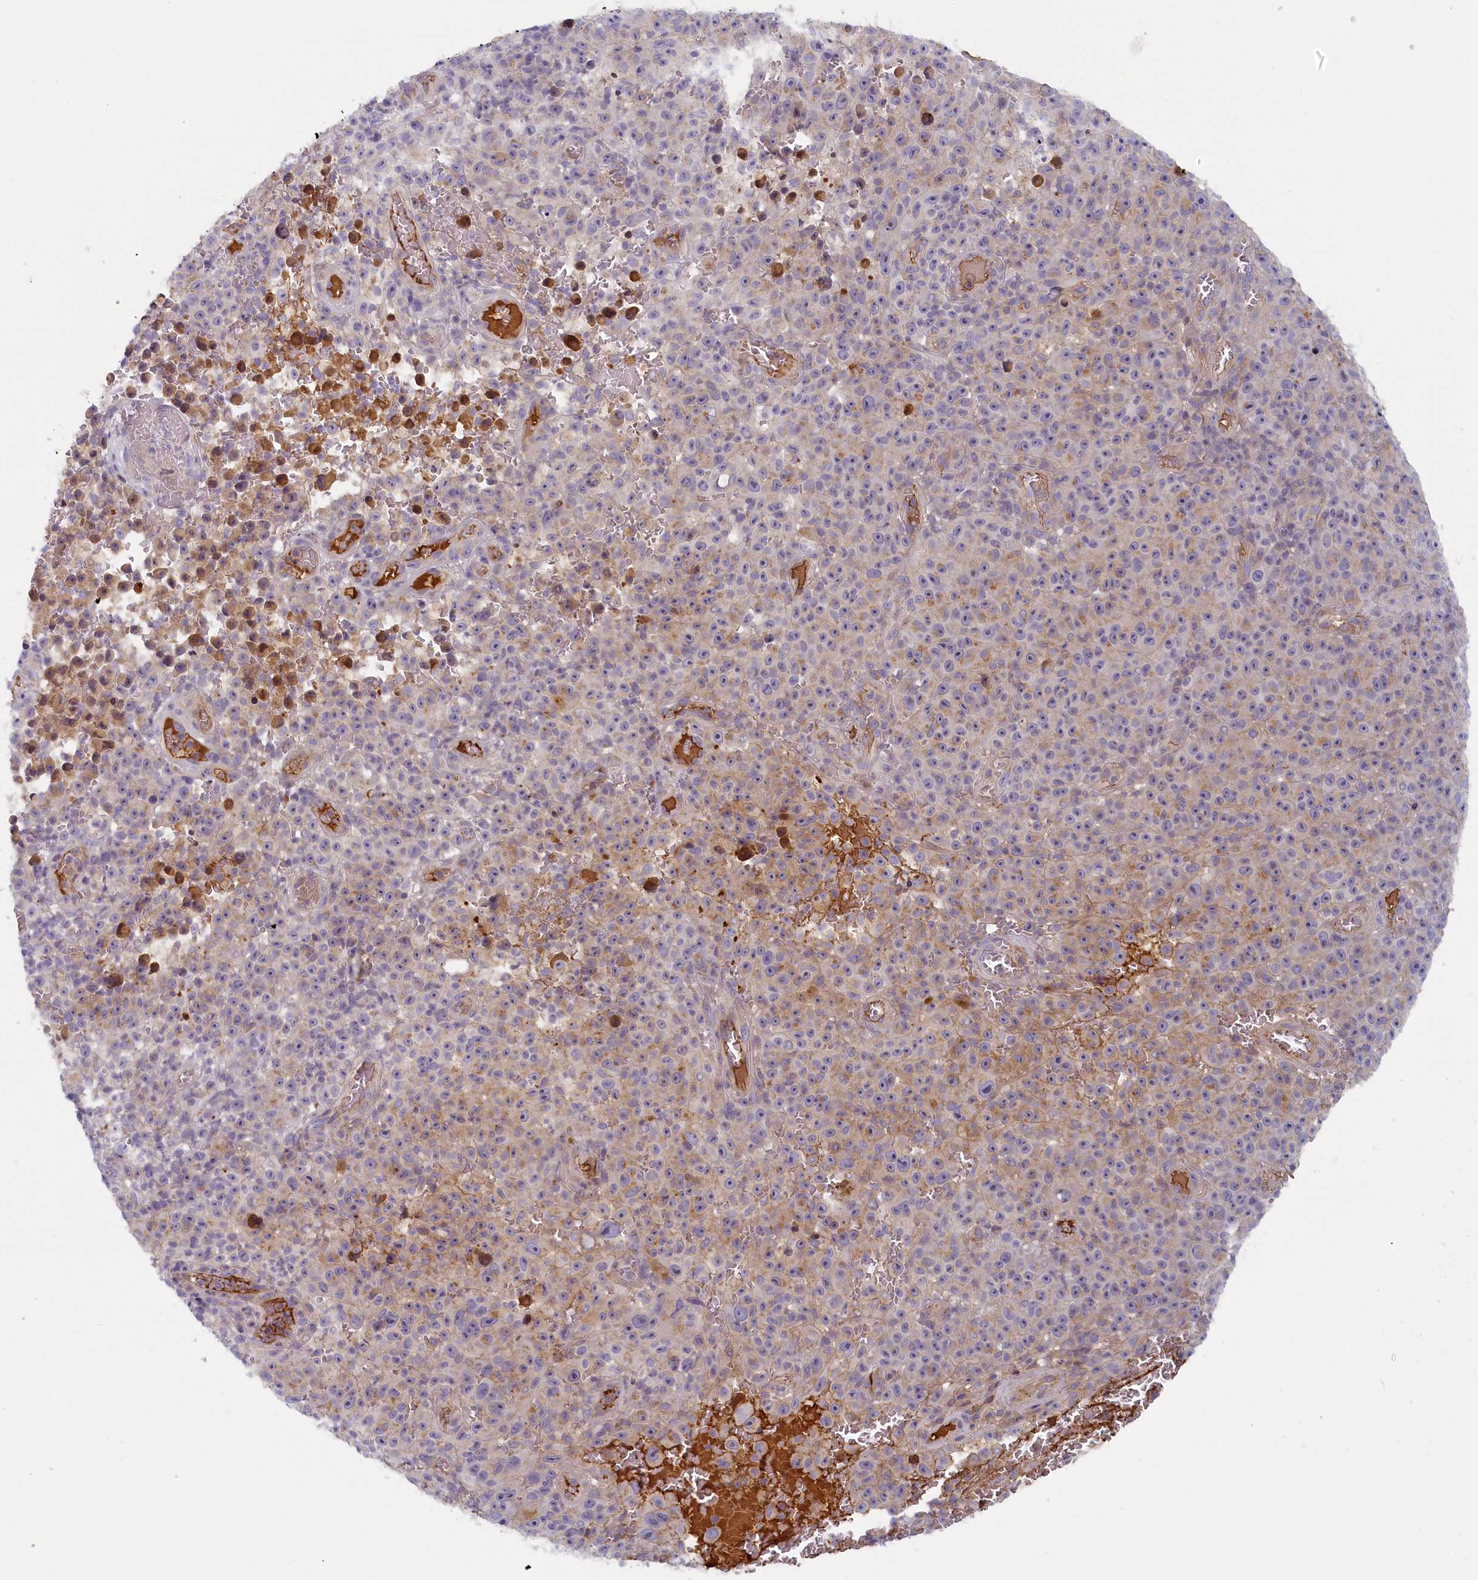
{"staining": {"intensity": "weak", "quantity": "<25%", "location": "cytoplasmic/membranous"}, "tissue": "melanoma", "cell_type": "Tumor cells", "image_type": "cancer", "snomed": [{"axis": "morphology", "description": "Malignant melanoma, NOS"}, {"axis": "topography", "description": "Skin"}], "caption": "IHC image of neoplastic tissue: malignant melanoma stained with DAB (3,3'-diaminobenzidine) displays no significant protein expression in tumor cells.", "gene": "STX16", "patient": {"sex": "female", "age": 82}}